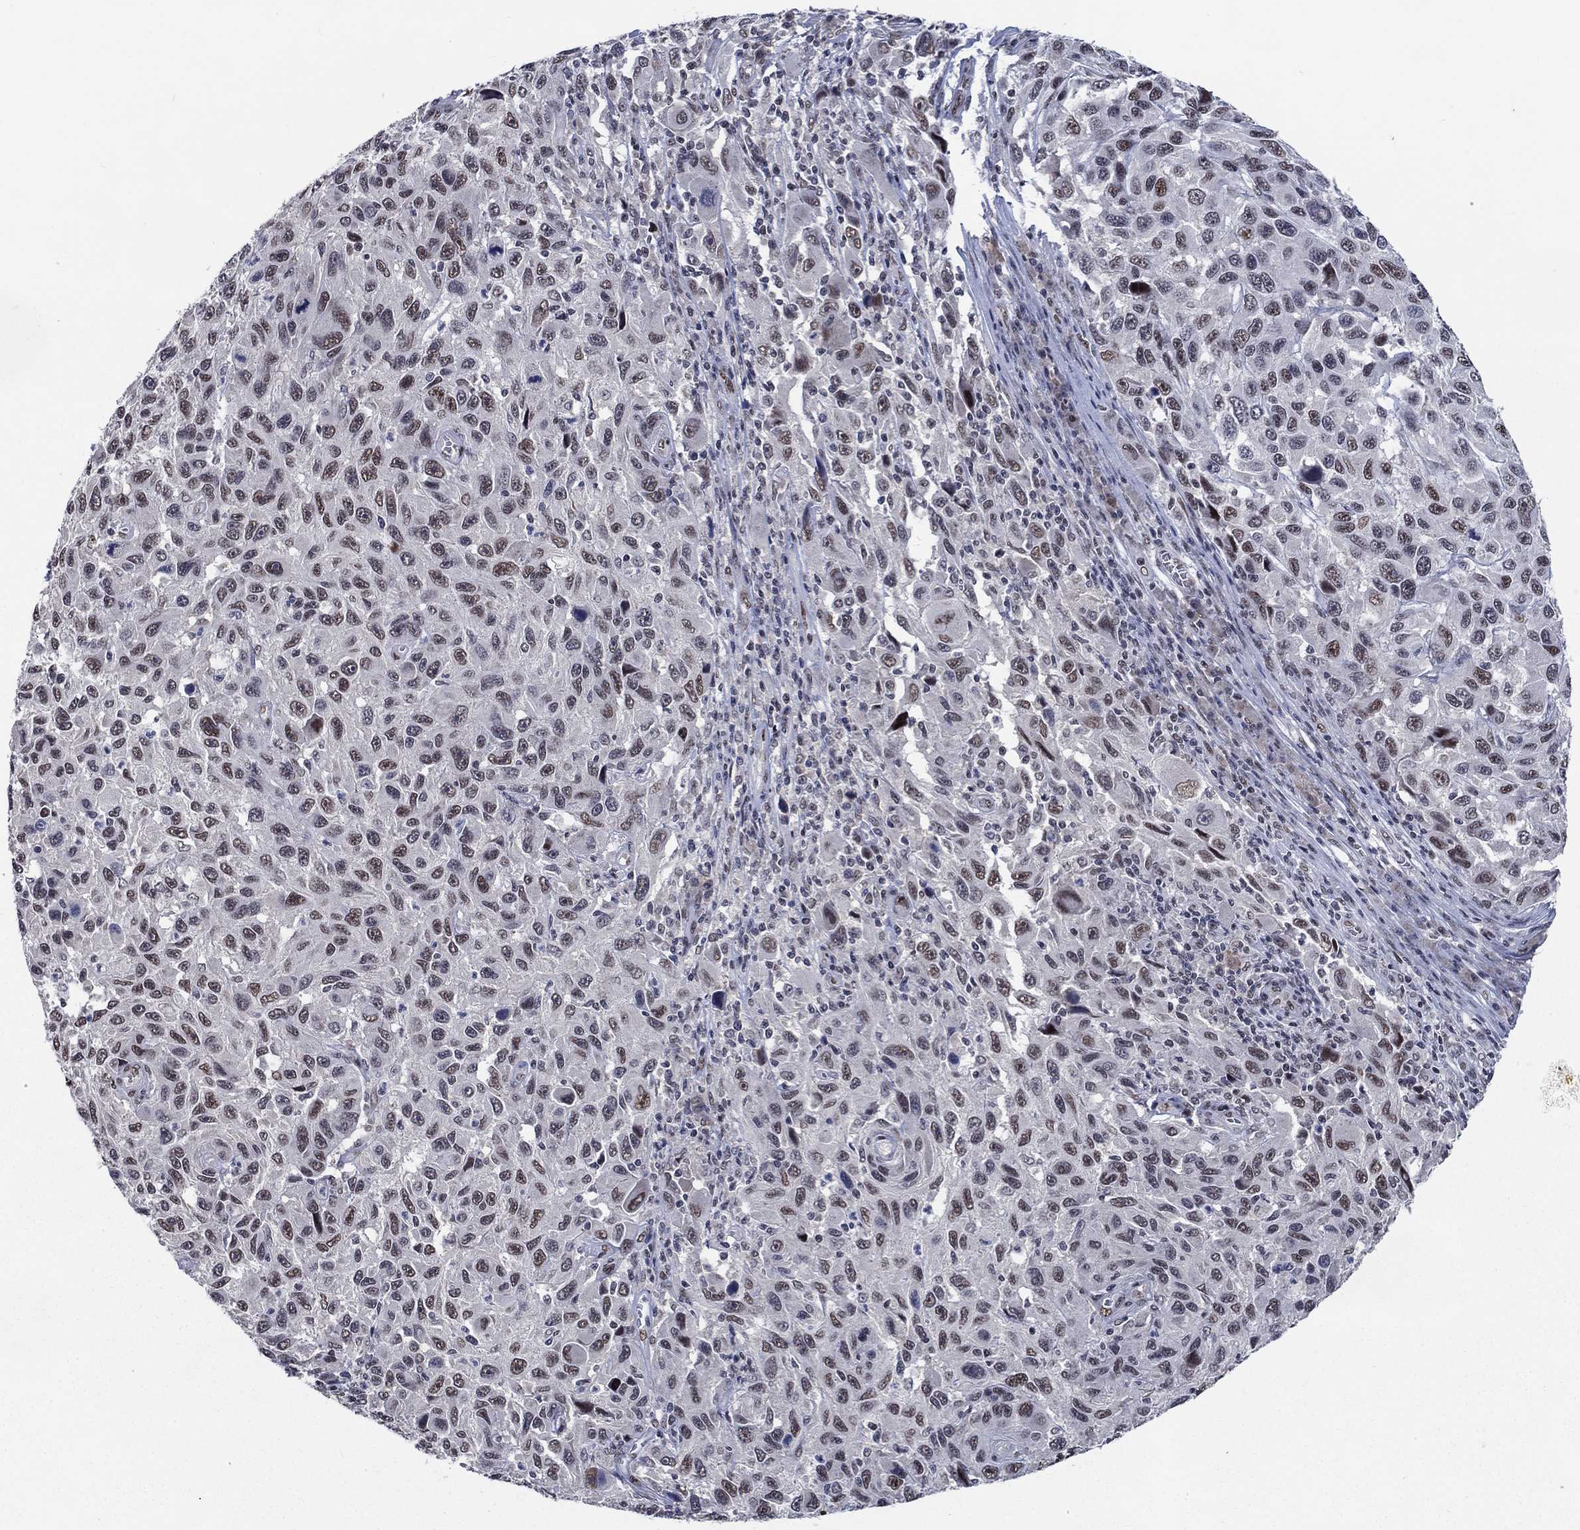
{"staining": {"intensity": "weak", "quantity": "<25%", "location": "nuclear"}, "tissue": "melanoma", "cell_type": "Tumor cells", "image_type": "cancer", "snomed": [{"axis": "morphology", "description": "Malignant melanoma, NOS"}, {"axis": "topography", "description": "Skin"}], "caption": "Tumor cells are negative for brown protein staining in malignant melanoma.", "gene": "HTN1", "patient": {"sex": "male", "age": 53}}